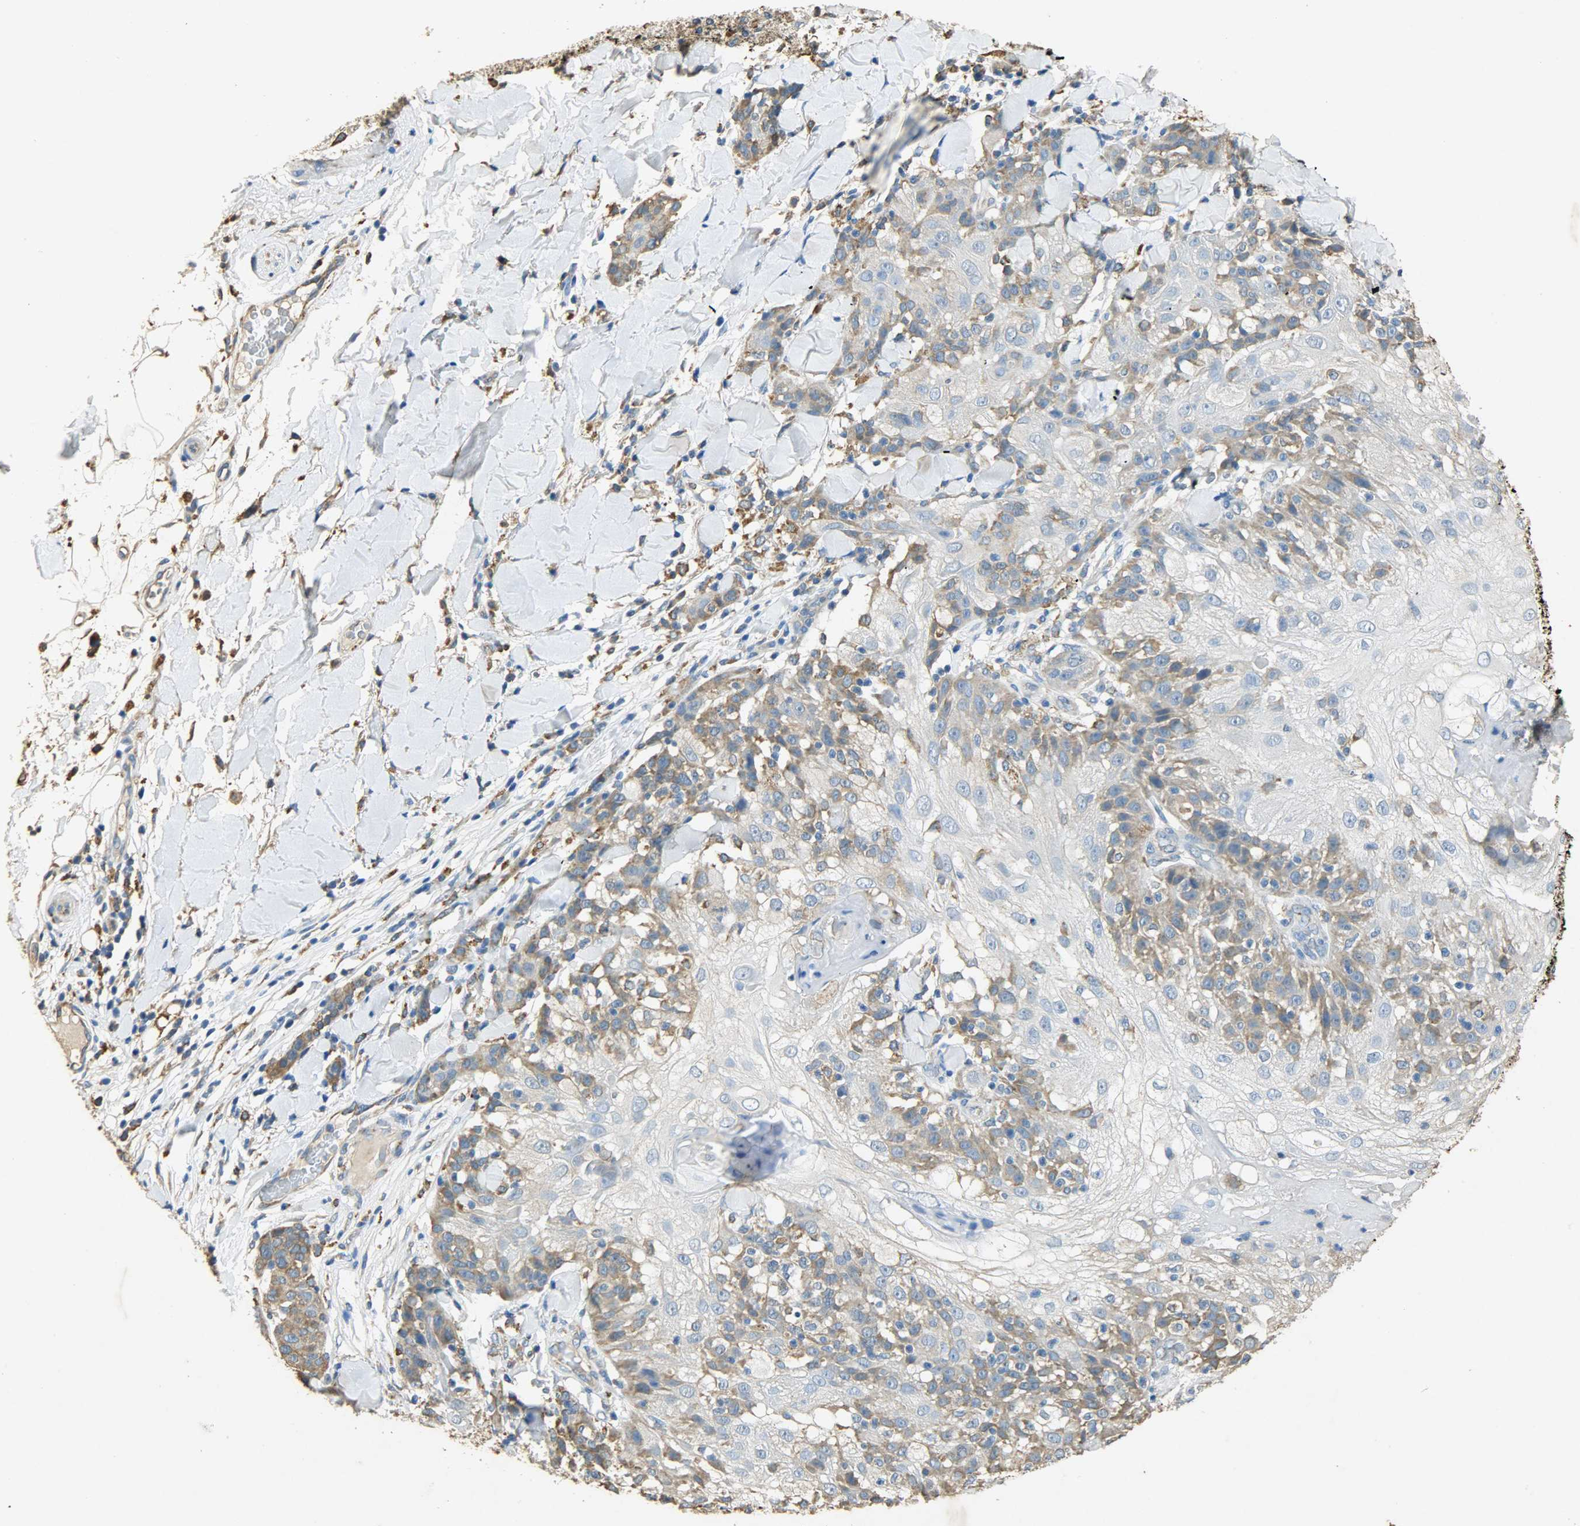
{"staining": {"intensity": "moderate", "quantity": "25%-75%", "location": "cytoplasmic/membranous"}, "tissue": "skin cancer", "cell_type": "Tumor cells", "image_type": "cancer", "snomed": [{"axis": "morphology", "description": "Normal tissue, NOS"}, {"axis": "morphology", "description": "Squamous cell carcinoma, NOS"}, {"axis": "topography", "description": "Skin"}], "caption": "Human skin cancer stained with a brown dye exhibits moderate cytoplasmic/membranous positive positivity in approximately 25%-75% of tumor cells.", "gene": "HSPA5", "patient": {"sex": "female", "age": 83}}